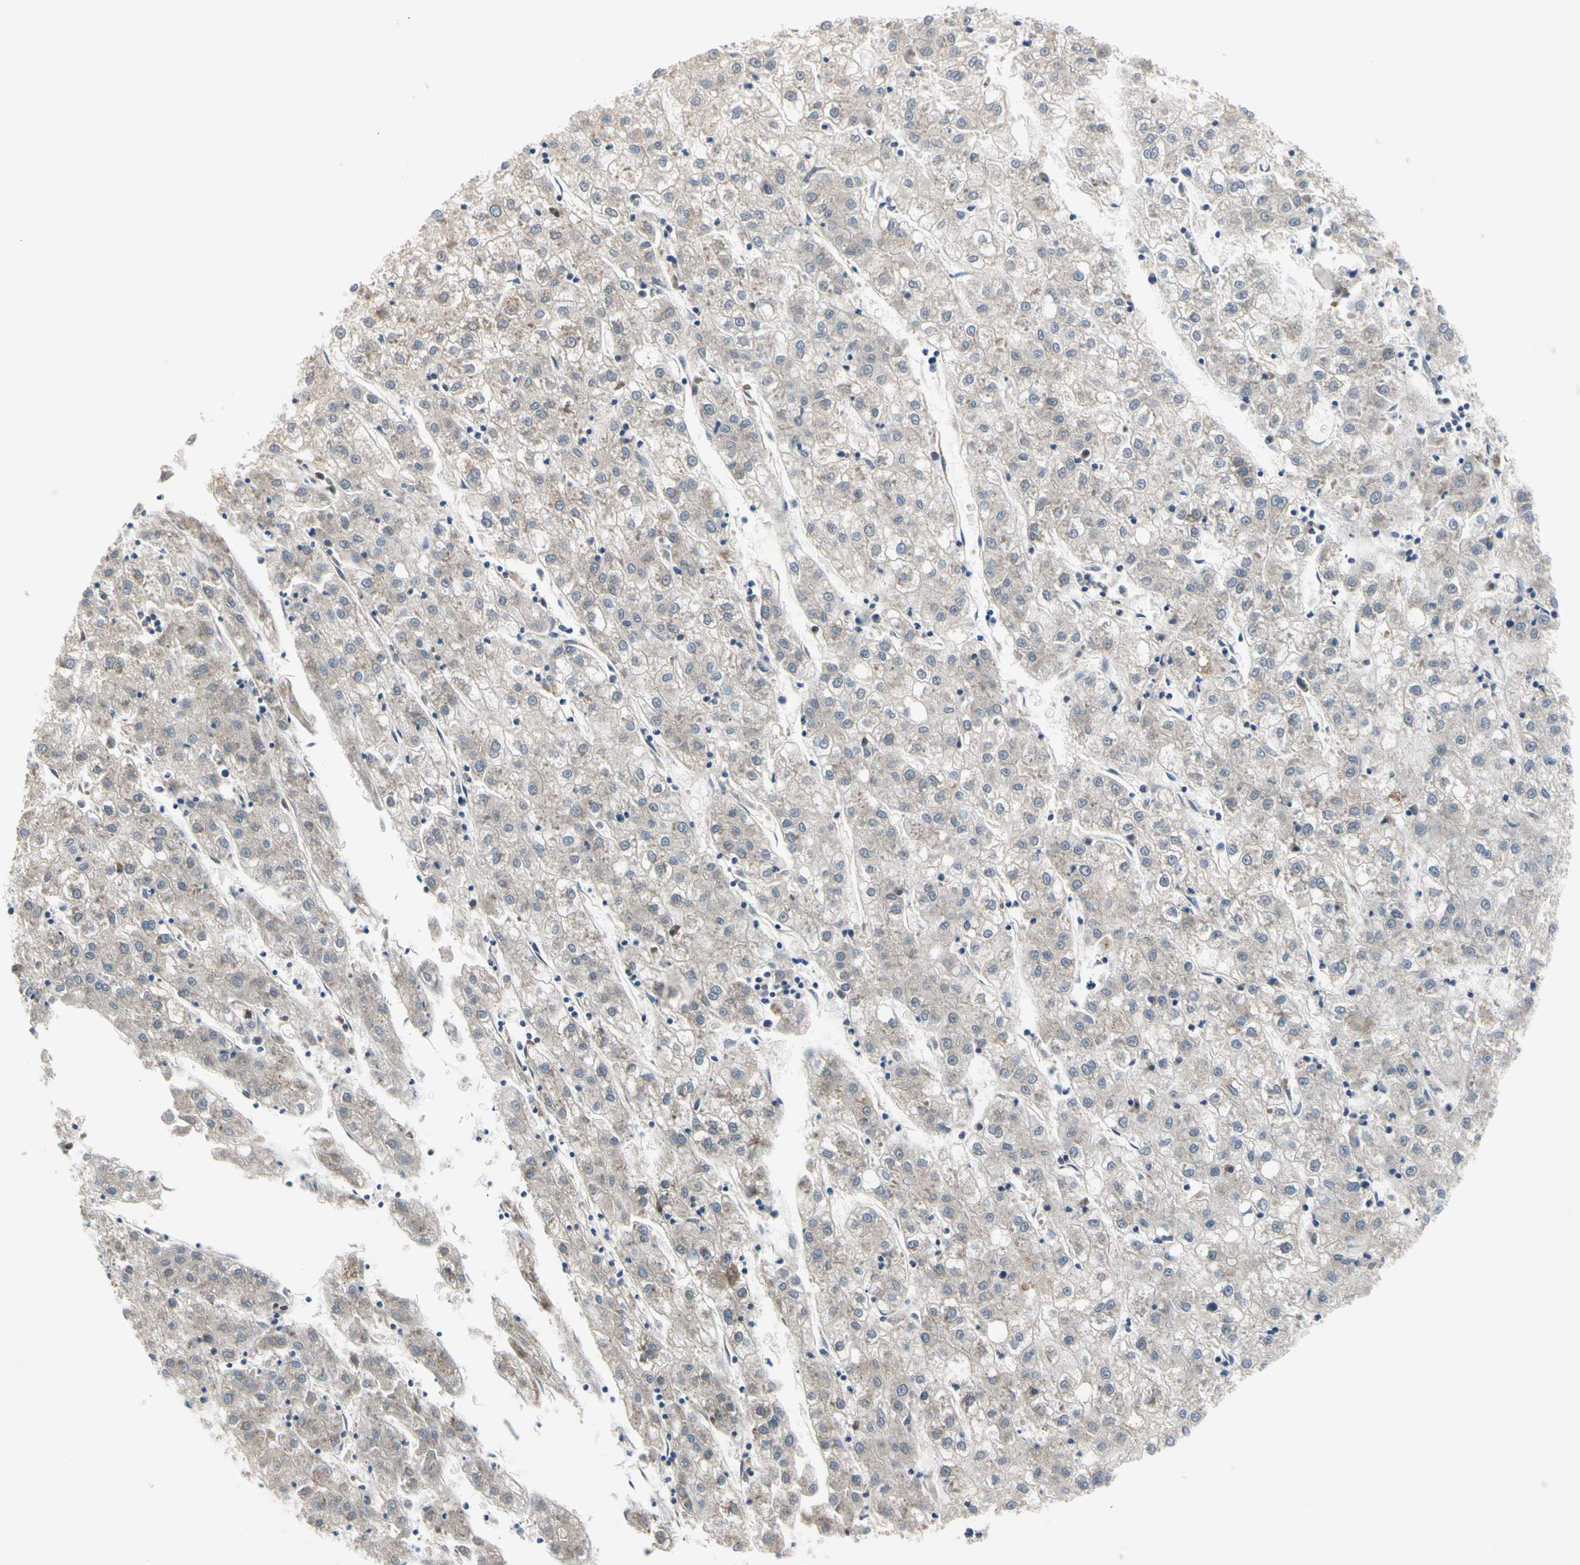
{"staining": {"intensity": "weak", "quantity": ">75%", "location": "cytoplasmic/membranous"}, "tissue": "liver cancer", "cell_type": "Tumor cells", "image_type": "cancer", "snomed": [{"axis": "morphology", "description": "Carcinoma, Hepatocellular, NOS"}, {"axis": "topography", "description": "Liver"}], "caption": "Liver hepatocellular carcinoma stained for a protein exhibits weak cytoplasmic/membranous positivity in tumor cells.", "gene": "MARK1", "patient": {"sex": "male", "age": 72}}